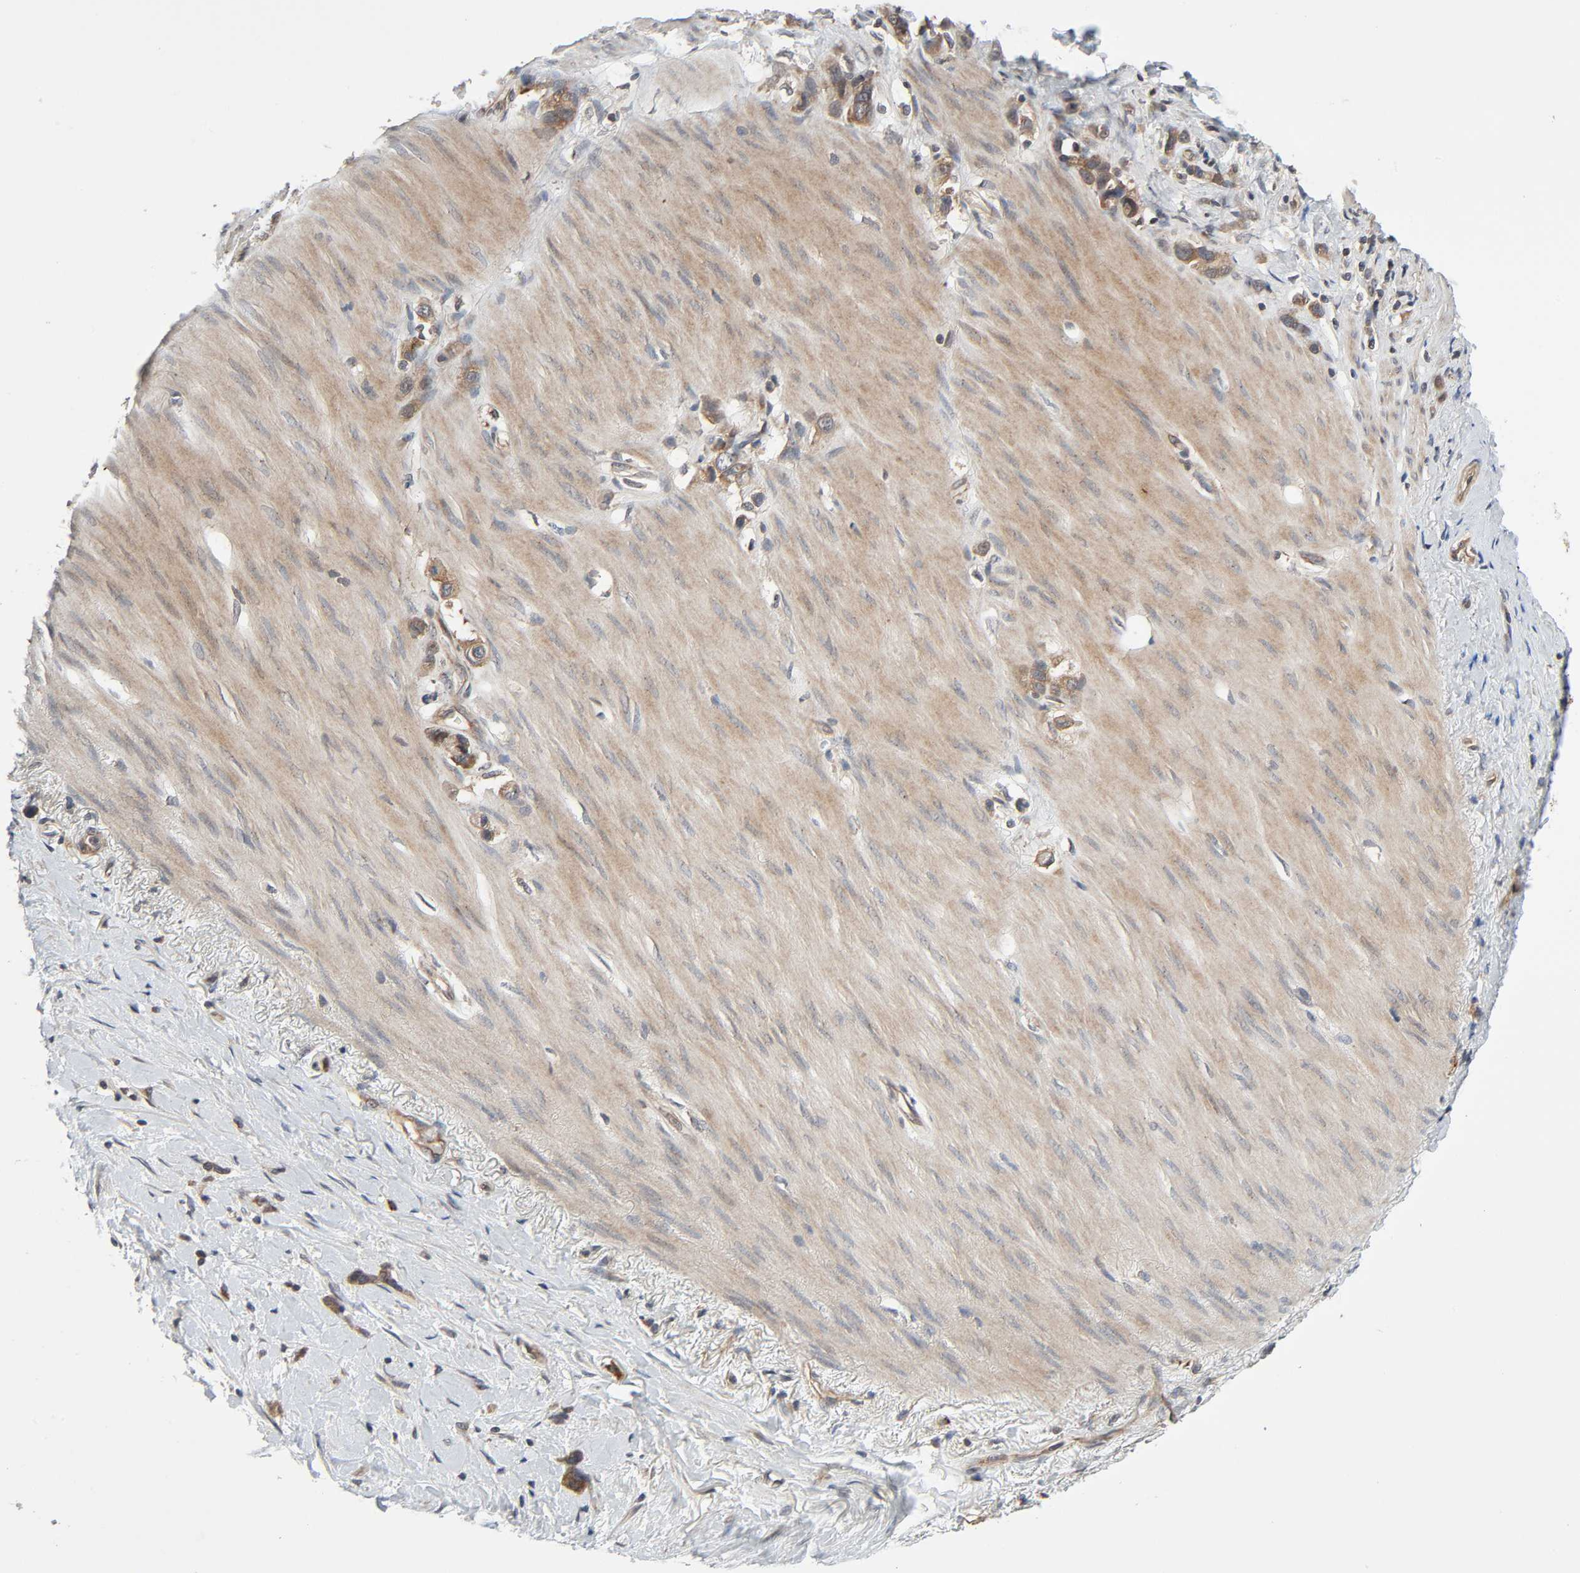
{"staining": {"intensity": "moderate", "quantity": ">75%", "location": "cytoplasmic/membranous"}, "tissue": "stomach cancer", "cell_type": "Tumor cells", "image_type": "cancer", "snomed": [{"axis": "morphology", "description": "Normal tissue, NOS"}, {"axis": "morphology", "description": "Adenocarcinoma, NOS"}, {"axis": "morphology", "description": "Adenocarcinoma, High grade"}, {"axis": "topography", "description": "Stomach, upper"}, {"axis": "topography", "description": "Stomach"}], "caption": "The photomicrograph shows staining of stomach adenocarcinoma (high-grade), revealing moderate cytoplasmic/membranous protein positivity (brown color) within tumor cells.", "gene": "PPP2R1B", "patient": {"sex": "female", "age": 65}}